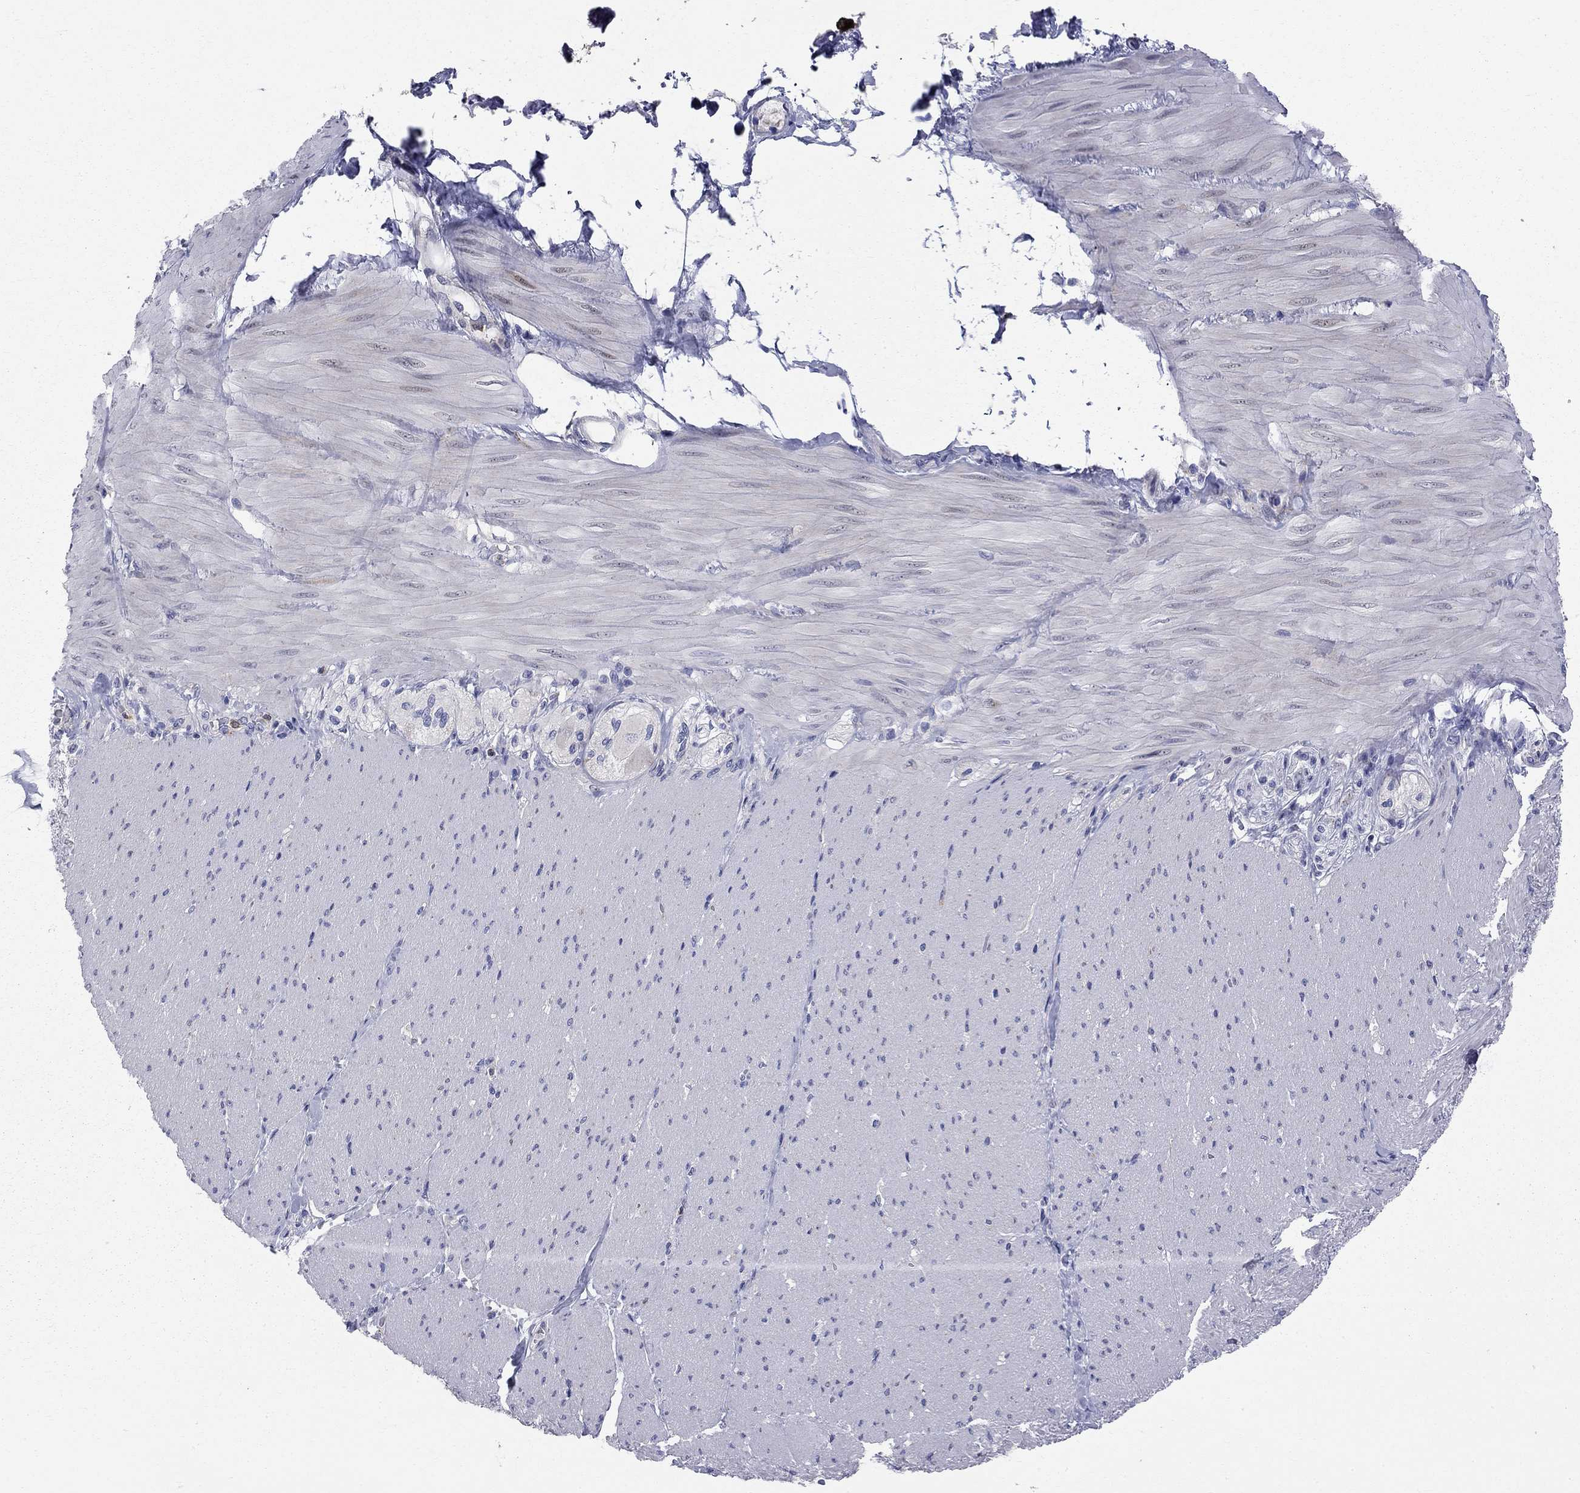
{"staining": {"intensity": "strong", "quantity": ">75%", "location": "cytoplasmic/membranous"}, "tissue": "adipose tissue", "cell_type": "Adipocytes", "image_type": "normal", "snomed": [{"axis": "morphology", "description": "Normal tissue, NOS"}, {"axis": "topography", "description": "Smooth muscle"}, {"axis": "topography", "description": "Duodenum"}, {"axis": "topography", "description": "Peripheral nerve tissue"}], "caption": "The histopathology image displays a brown stain indicating the presence of a protein in the cytoplasmic/membranous of adipocytes in adipose tissue.", "gene": "ACSL1", "patient": {"sex": "female", "age": 61}}